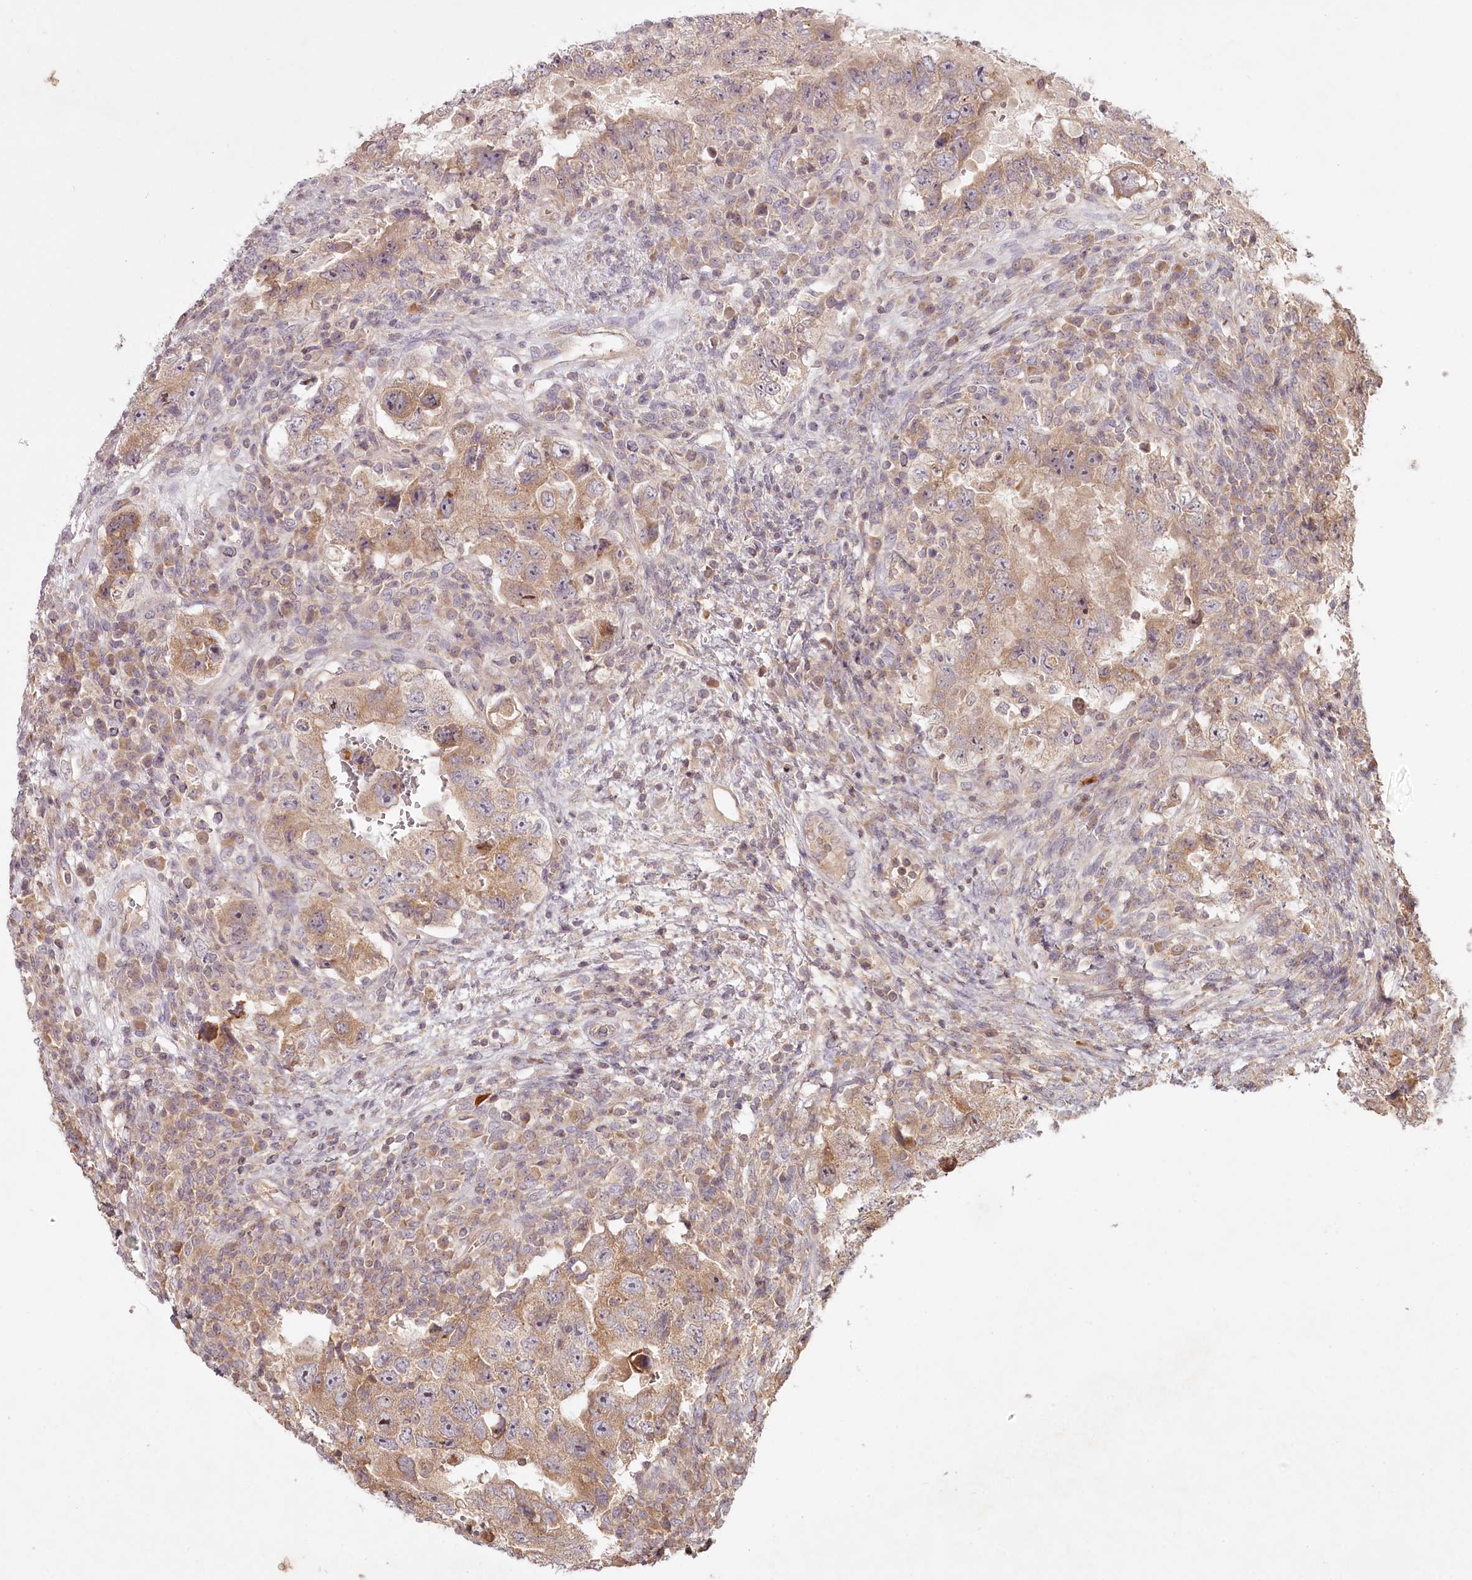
{"staining": {"intensity": "weak", "quantity": ">75%", "location": "cytoplasmic/membranous"}, "tissue": "testis cancer", "cell_type": "Tumor cells", "image_type": "cancer", "snomed": [{"axis": "morphology", "description": "Carcinoma, Embryonal, NOS"}, {"axis": "topography", "description": "Testis"}], "caption": "Immunohistochemical staining of human testis embryonal carcinoma exhibits low levels of weak cytoplasmic/membranous staining in about >75% of tumor cells.", "gene": "TMIE", "patient": {"sex": "male", "age": 26}}